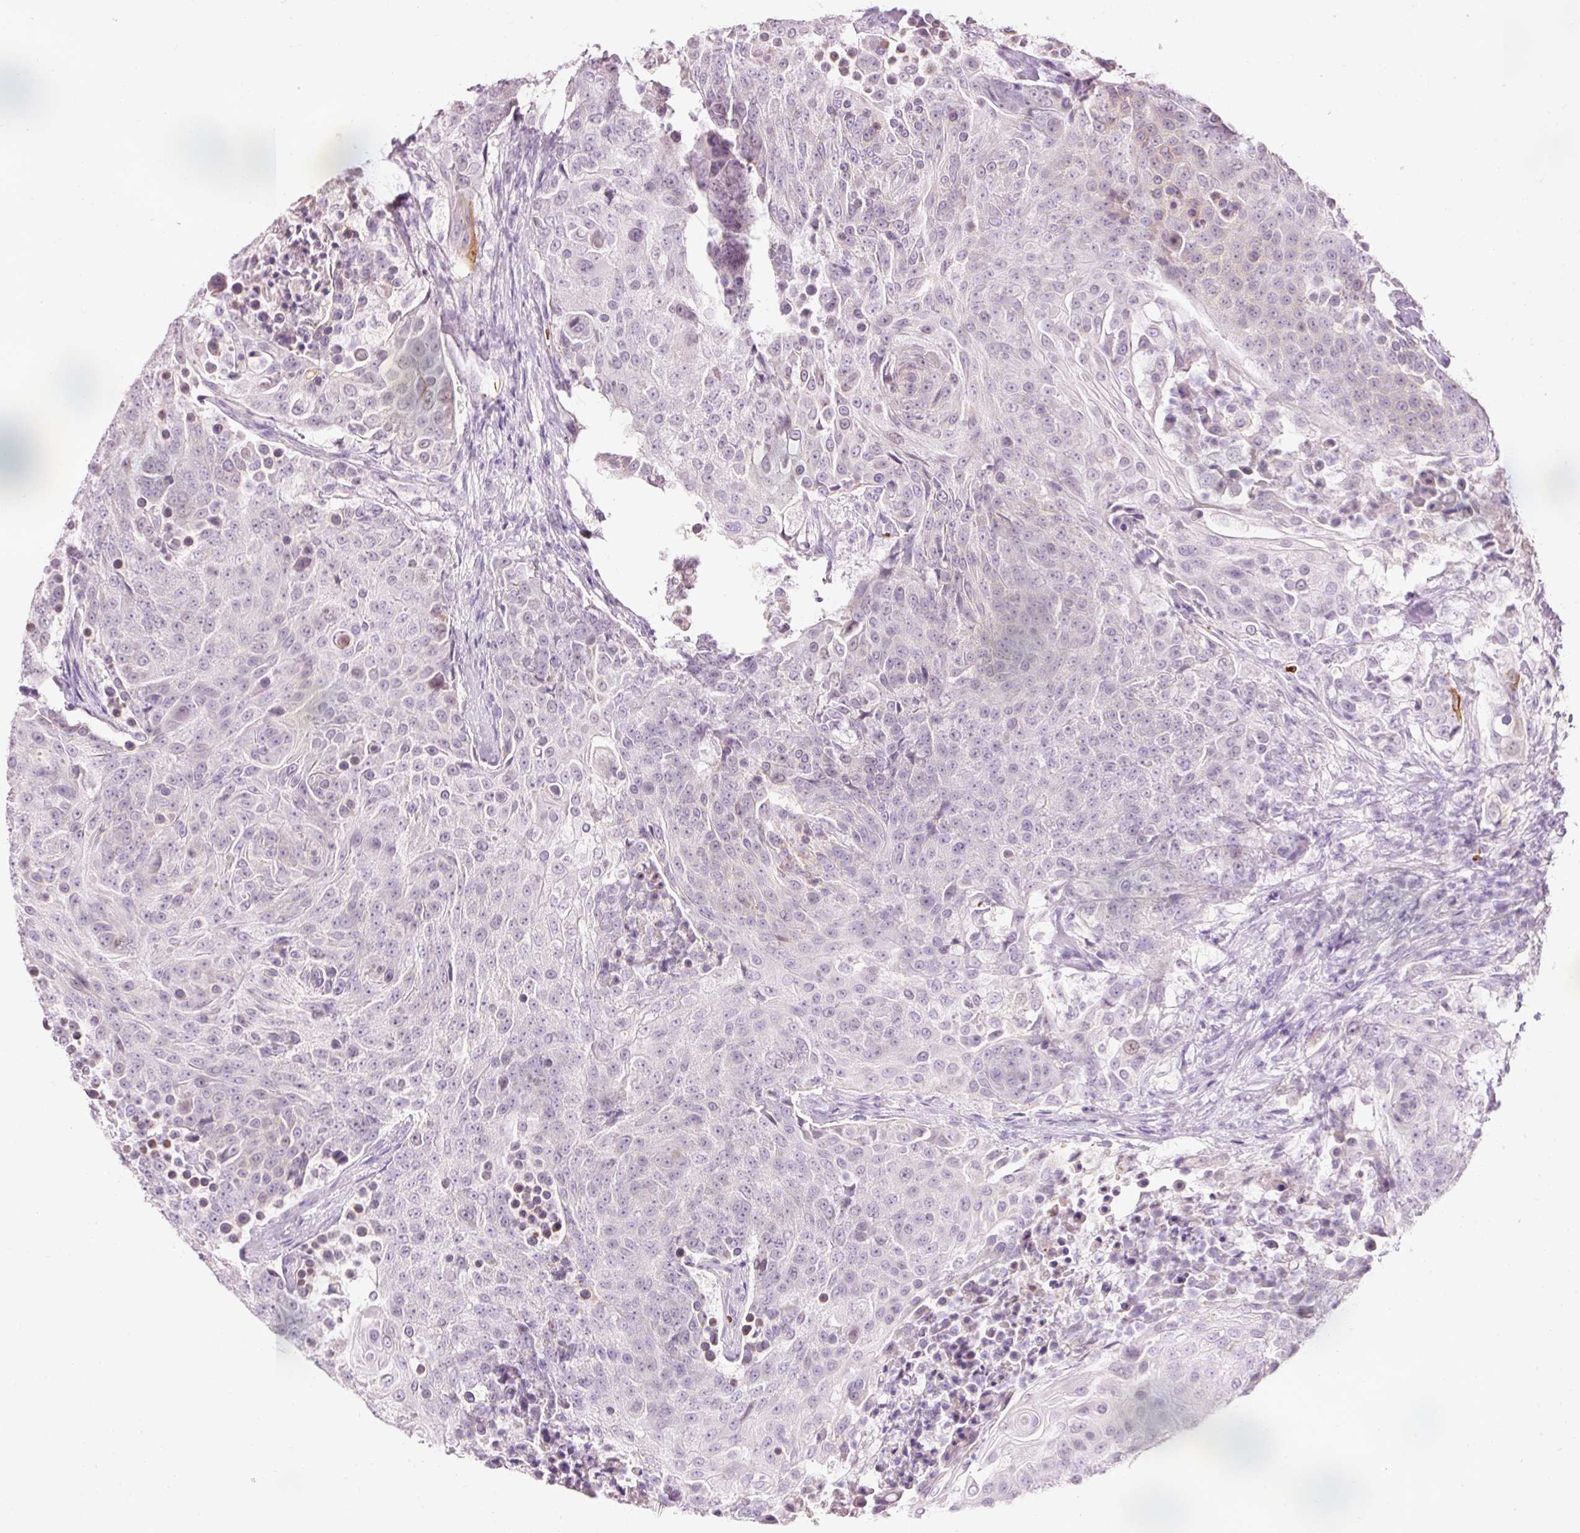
{"staining": {"intensity": "negative", "quantity": "none", "location": "none"}, "tissue": "urothelial cancer", "cell_type": "Tumor cells", "image_type": "cancer", "snomed": [{"axis": "morphology", "description": "Urothelial carcinoma, High grade"}, {"axis": "topography", "description": "Urinary bladder"}], "caption": "The image exhibits no staining of tumor cells in high-grade urothelial carcinoma.", "gene": "DHRS11", "patient": {"sex": "female", "age": 63}}